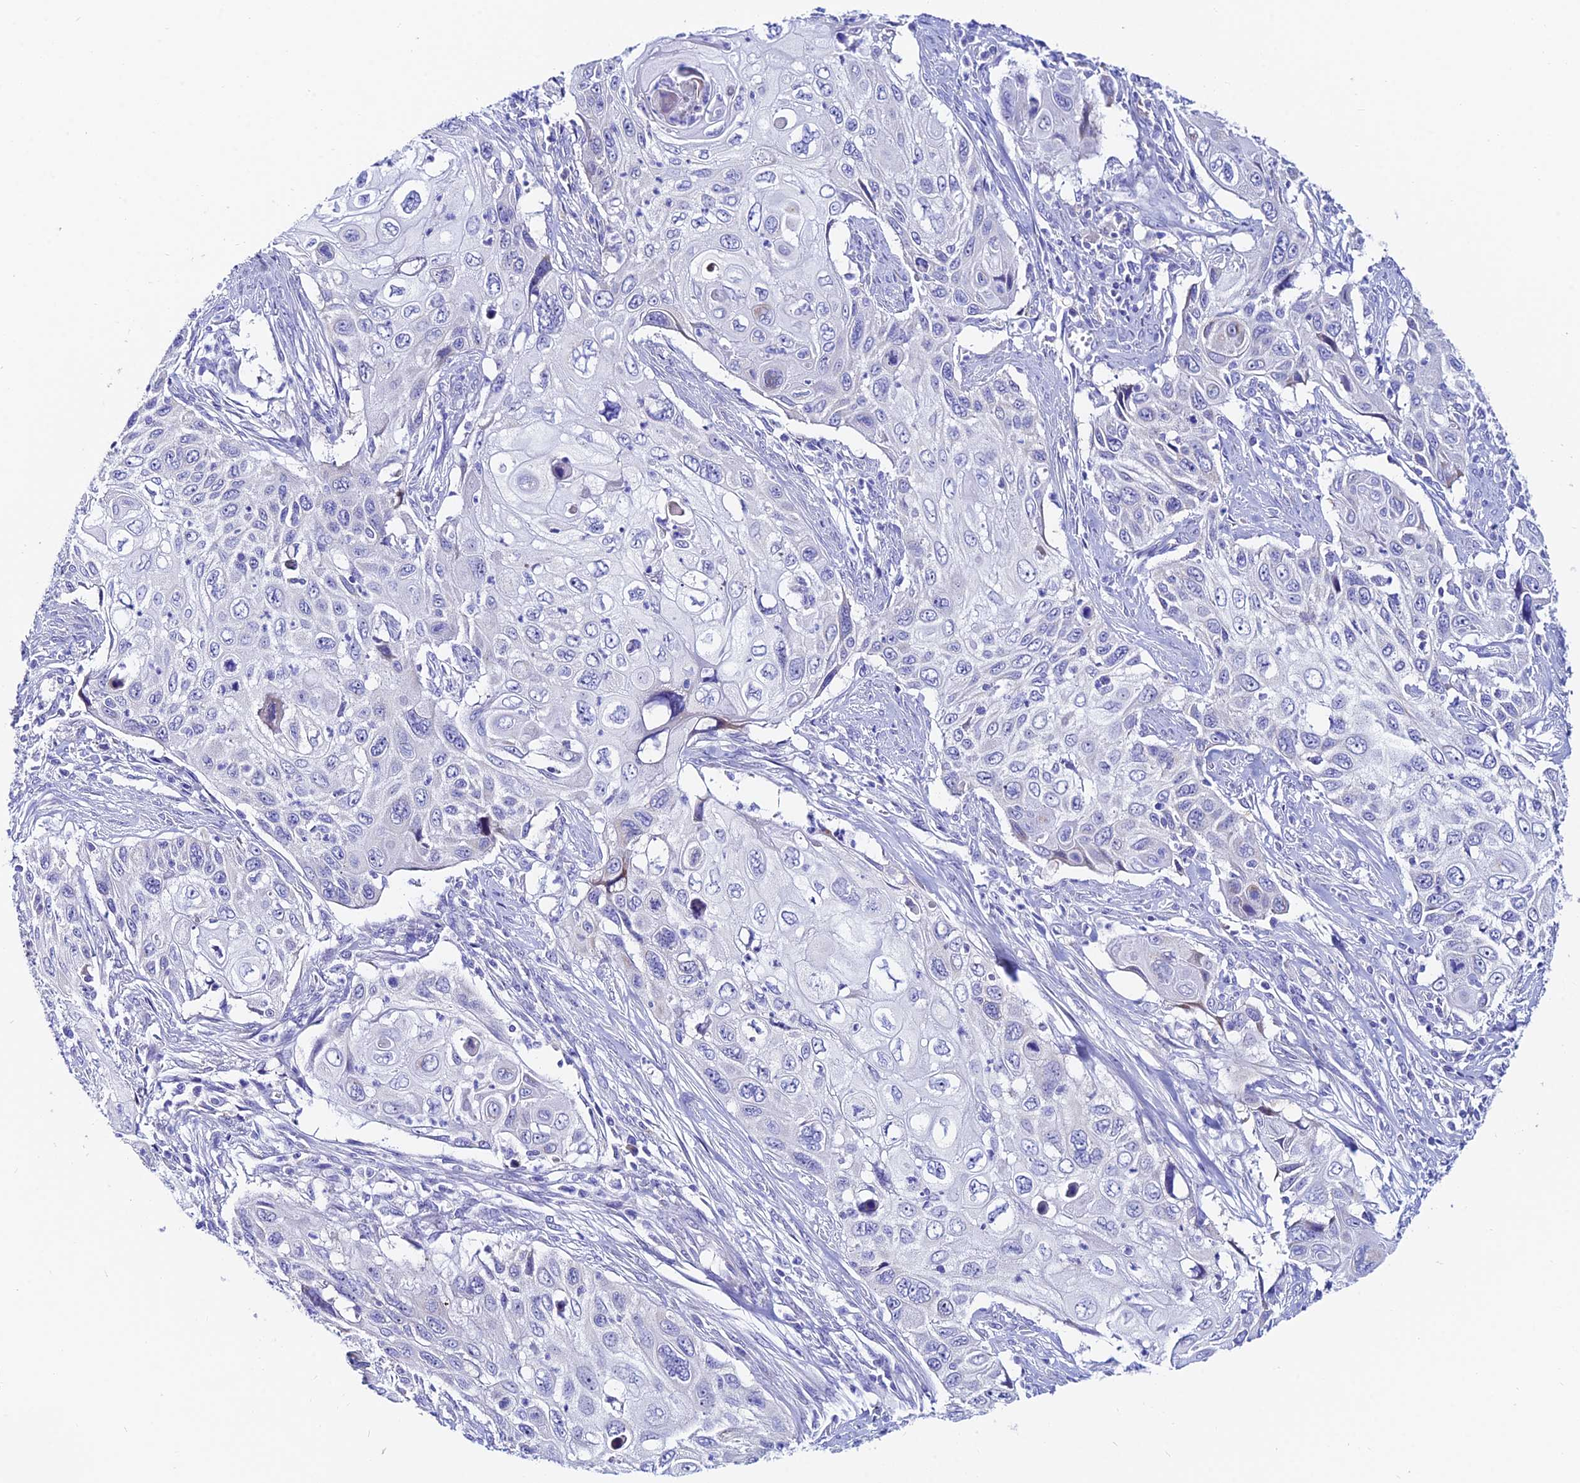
{"staining": {"intensity": "negative", "quantity": "none", "location": "none"}, "tissue": "cervical cancer", "cell_type": "Tumor cells", "image_type": "cancer", "snomed": [{"axis": "morphology", "description": "Squamous cell carcinoma, NOS"}, {"axis": "topography", "description": "Cervix"}], "caption": "This is an immunohistochemistry photomicrograph of cervical cancer (squamous cell carcinoma). There is no positivity in tumor cells.", "gene": "CEP41", "patient": {"sex": "female", "age": 70}}